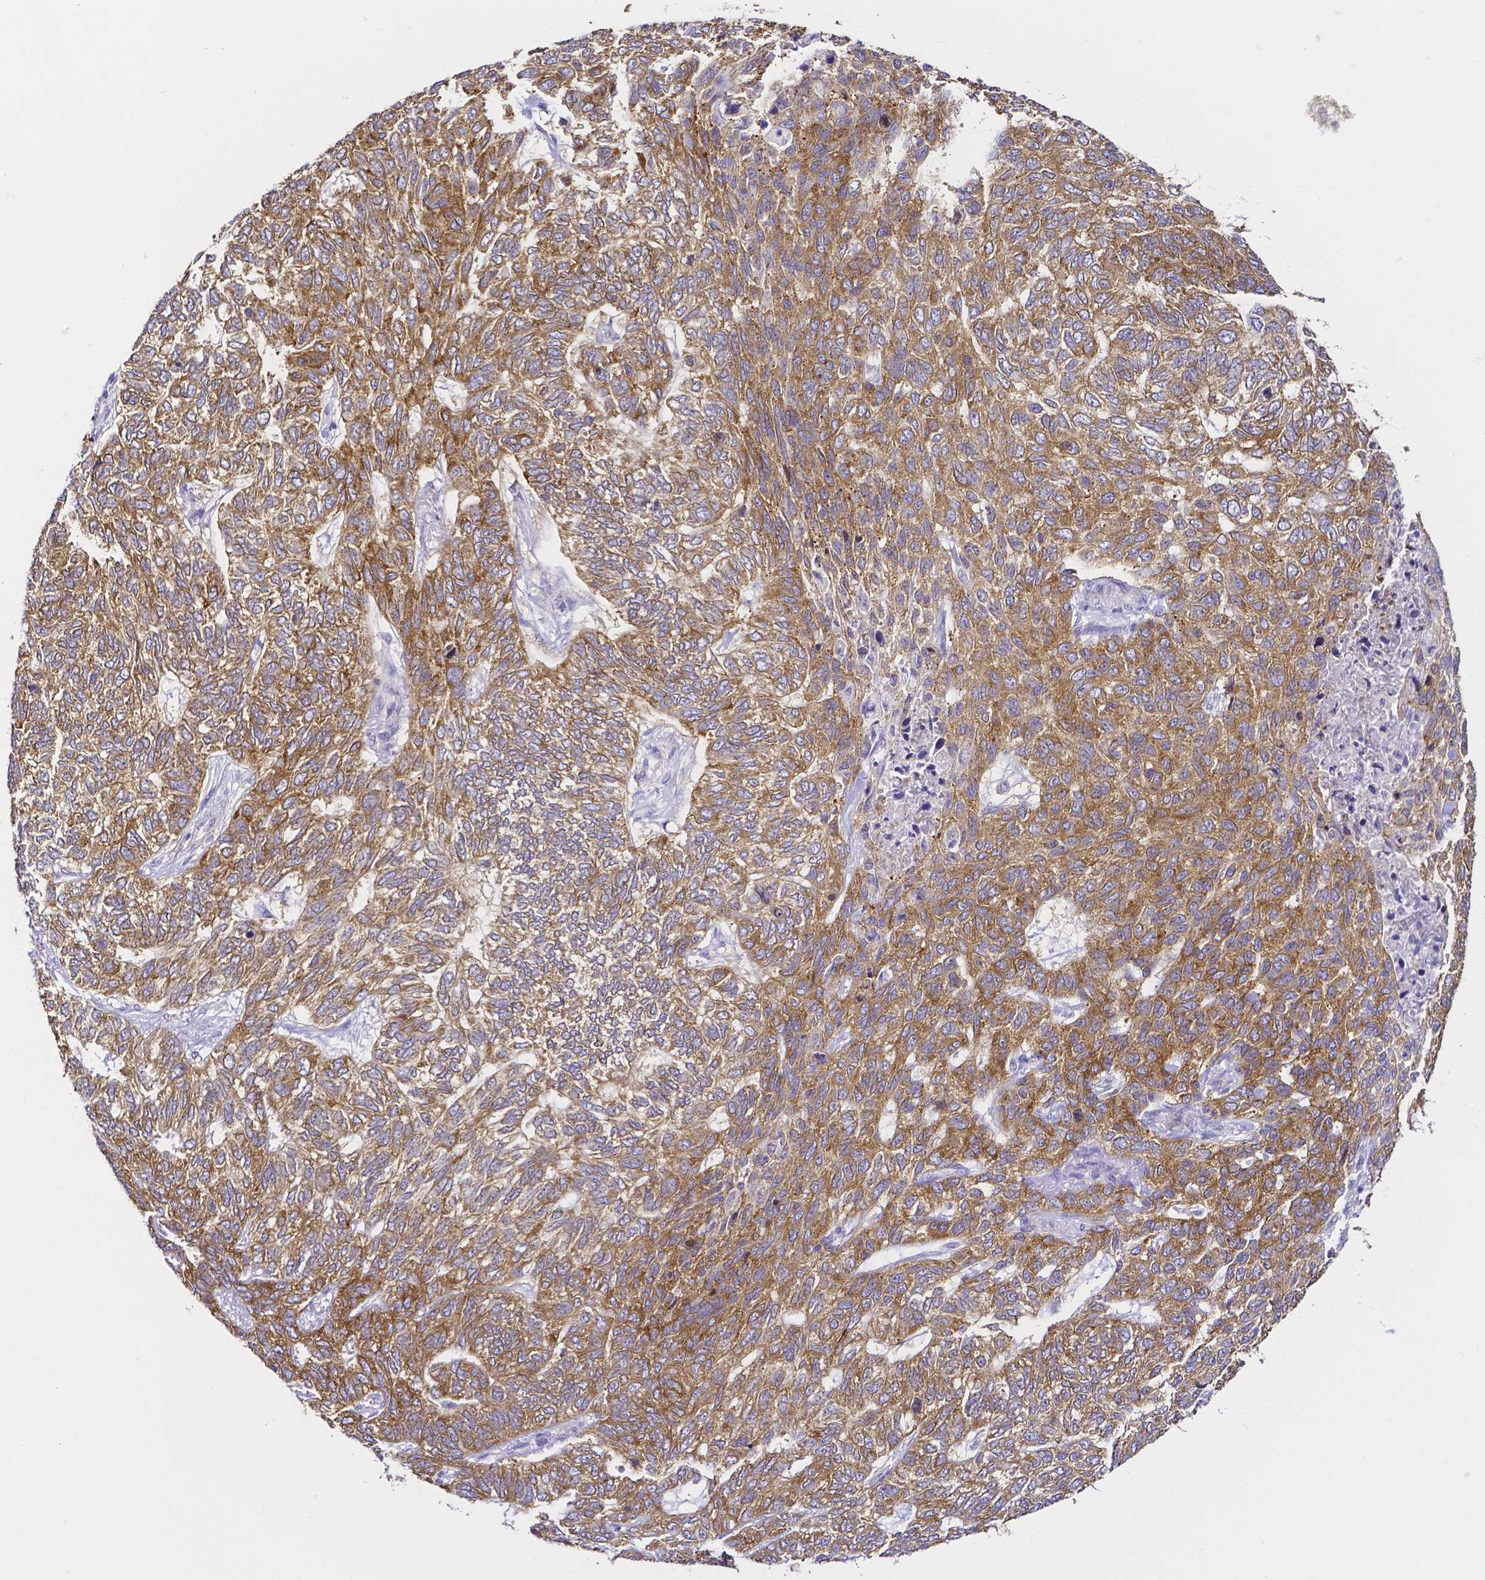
{"staining": {"intensity": "moderate", "quantity": ">75%", "location": "cytoplasmic/membranous"}, "tissue": "skin cancer", "cell_type": "Tumor cells", "image_type": "cancer", "snomed": [{"axis": "morphology", "description": "Basal cell carcinoma"}, {"axis": "topography", "description": "Skin"}], "caption": "The photomicrograph exhibits a brown stain indicating the presence of a protein in the cytoplasmic/membranous of tumor cells in basal cell carcinoma (skin).", "gene": "PKP3", "patient": {"sex": "female", "age": 65}}